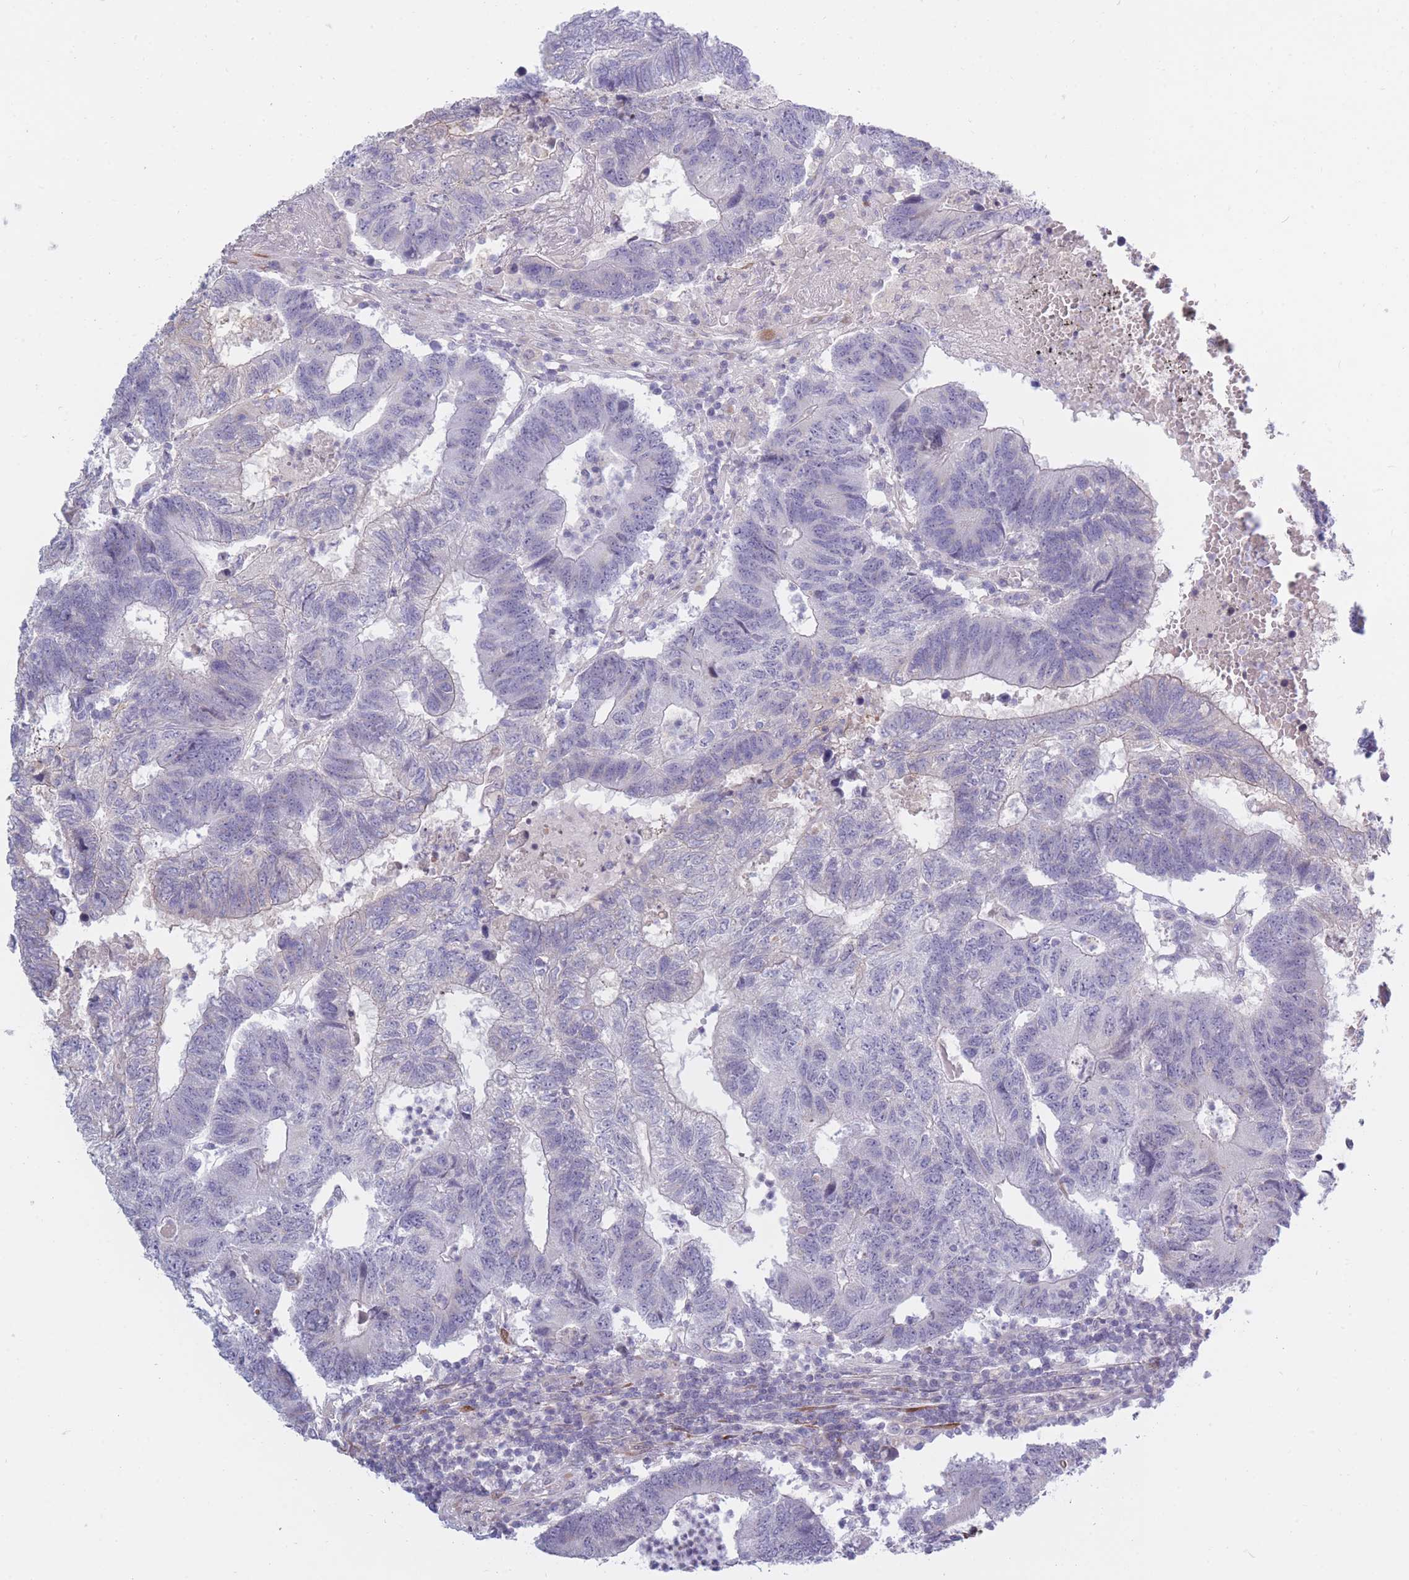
{"staining": {"intensity": "negative", "quantity": "none", "location": "none"}, "tissue": "colorectal cancer", "cell_type": "Tumor cells", "image_type": "cancer", "snomed": [{"axis": "morphology", "description": "Adenocarcinoma, NOS"}, {"axis": "topography", "description": "Colon"}], "caption": "Adenocarcinoma (colorectal) was stained to show a protein in brown. There is no significant staining in tumor cells.", "gene": "CCNQ", "patient": {"sex": "female", "age": 48}}